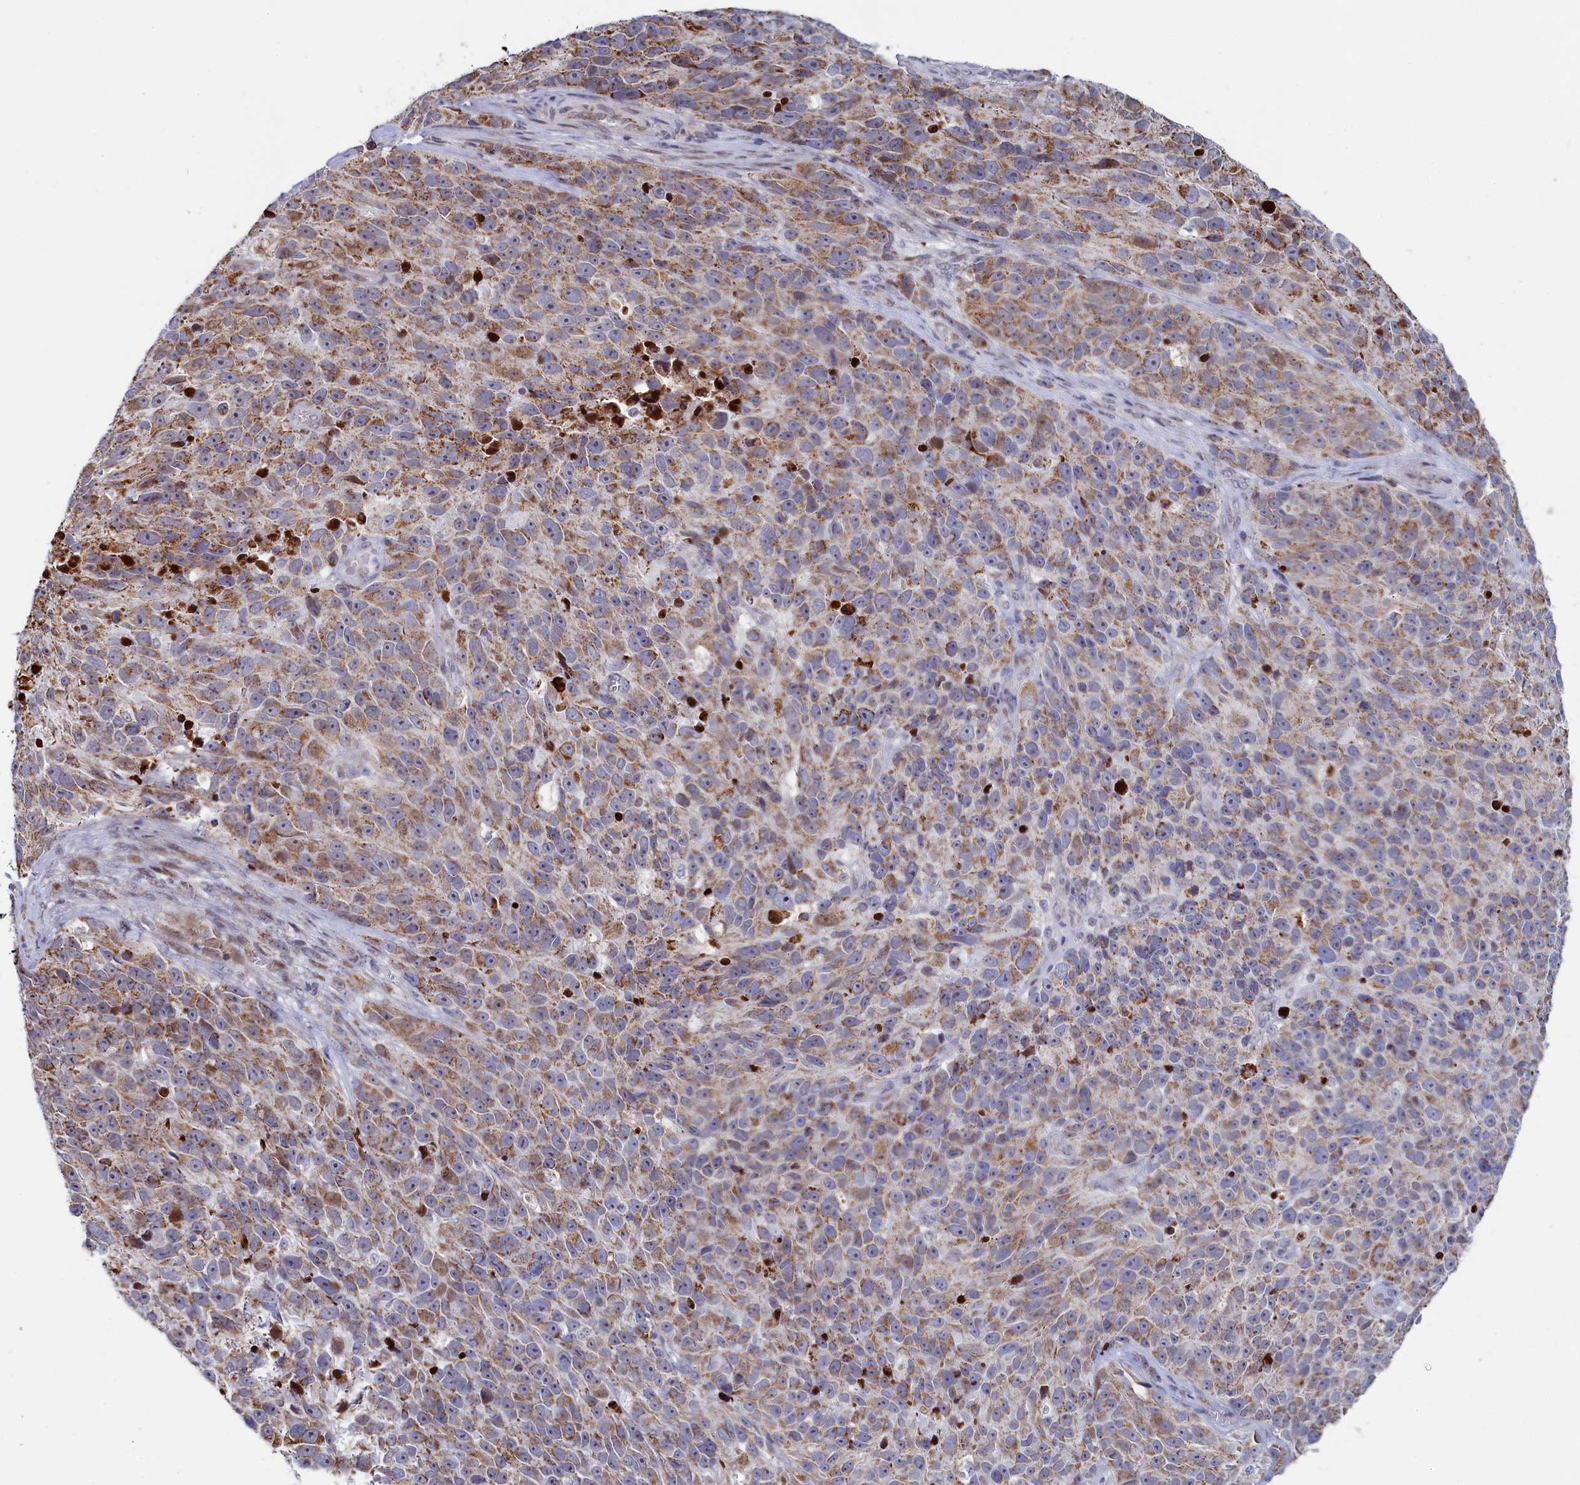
{"staining": {"intensity": "moderate", "quantity": ">75%", "location": "cytoplasmic/membranous"}, "tissue": "melanoma", "cell_type": "Tumor cells", "image_type": "cancer", "snomed": [{"axis": "morphology", "description": "Malignant melanoma, NOS"}, {"axis": "topography", "description": "Skin"}], "caption": "Moderate cytoplasmic/membranous staining is appreciated in about >75% of tumor cells in melanoma.", "gene": "HDGFL3", "patient": {"sex": "male", "age": 84}}